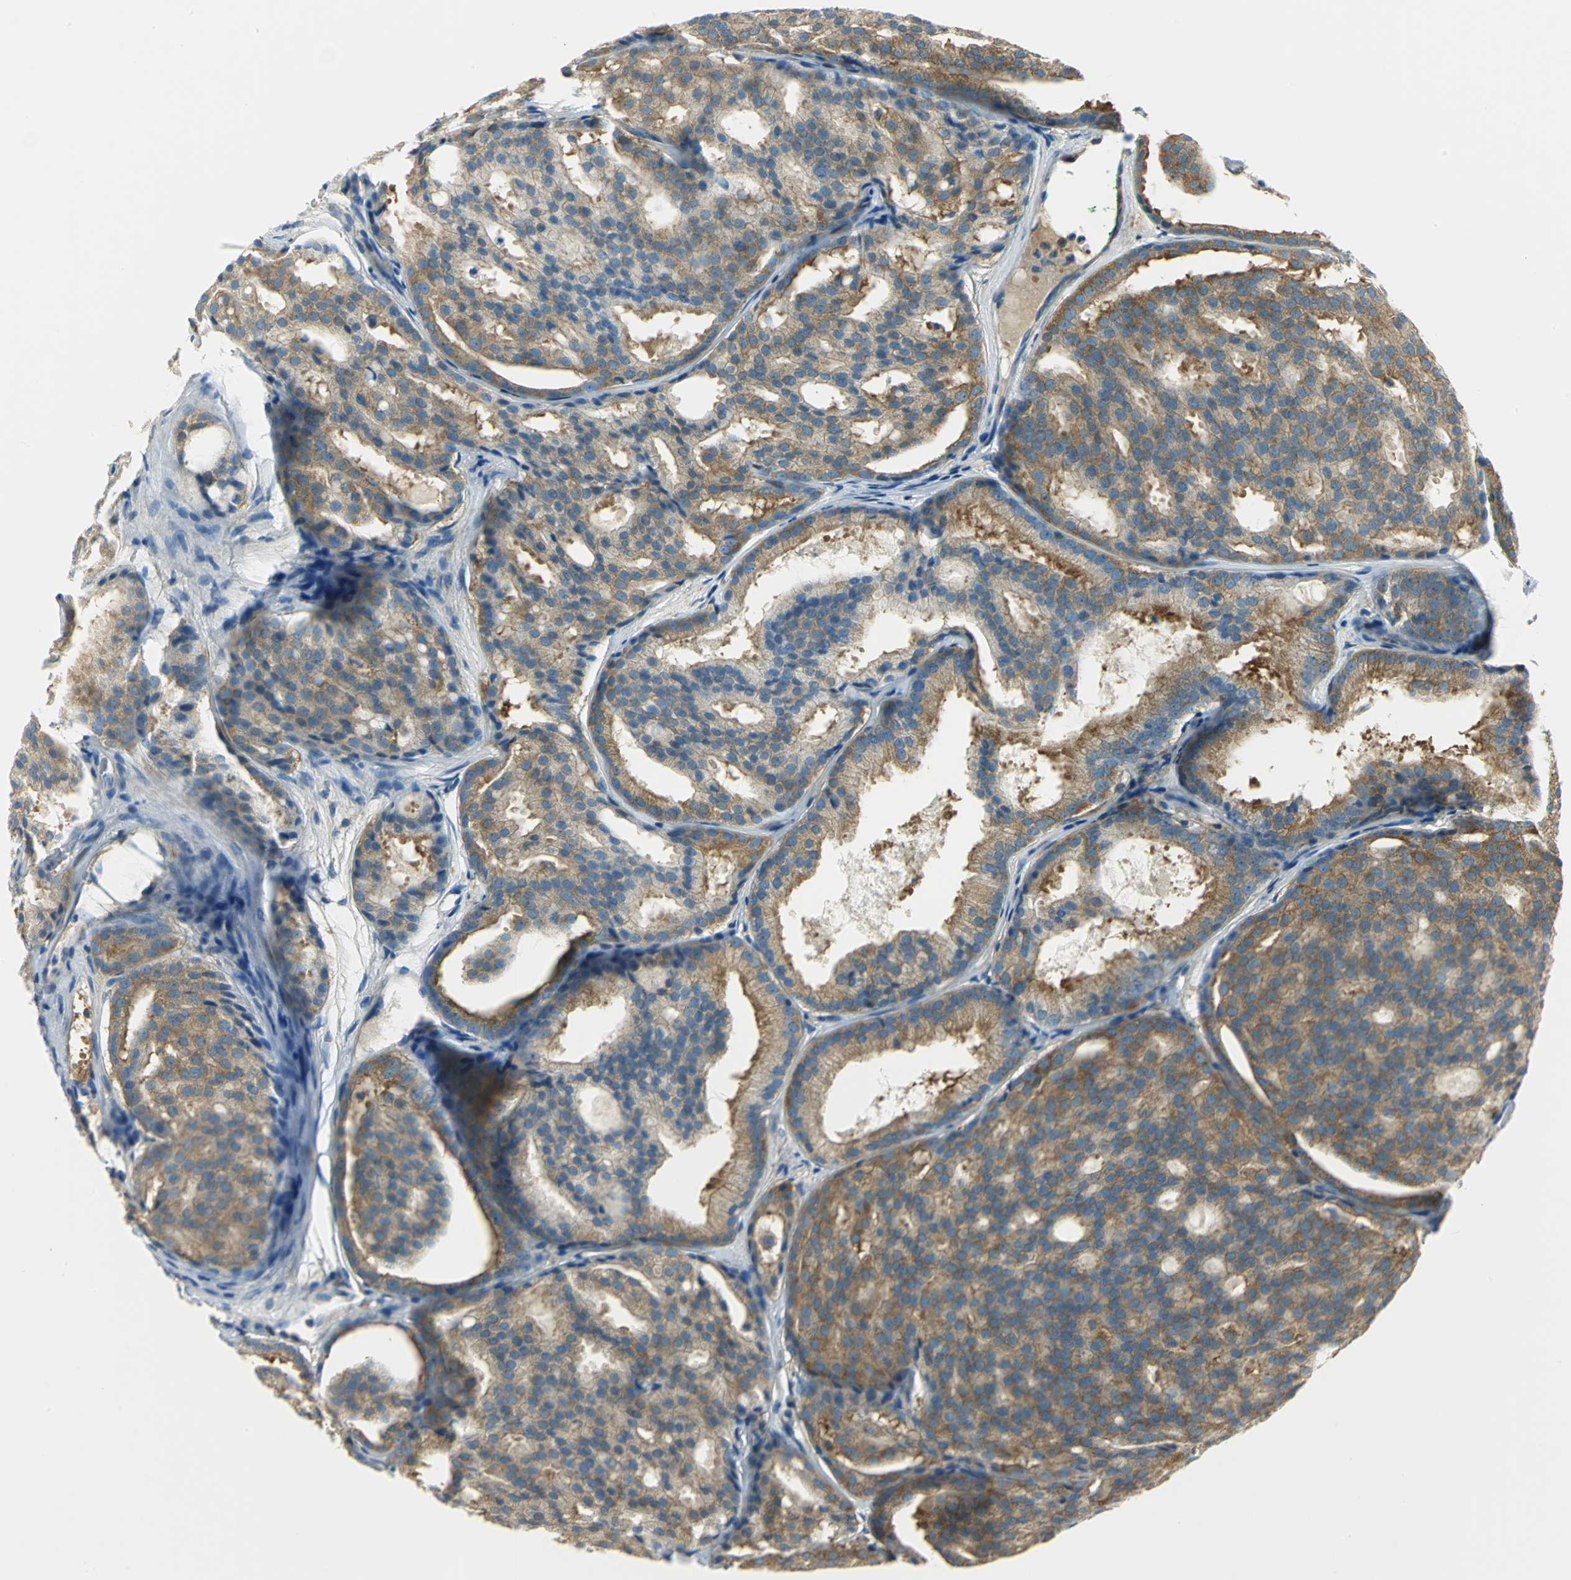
{"staining": {"intensity": "strong", "quantity": ">75%", "location": "cytoplasmic/membranous"}, "tissue": "prostate cancer", "cell_type": "Tumor cells", "image_type": "cancer", "snomed": [{"axis": "morphology", "description": "Adenocarcinoma, High grade"}, {"axis": "topography", "description": "Prostate"}], "caption": "Tumor cells display high levels of strong cytoplasmic/membranous expression in about >75% of cells in human adenocarcinoma (high-grade) (prostate).", "gene": "TSC22D2", "patient": {"sex": "male", "age": 64}}